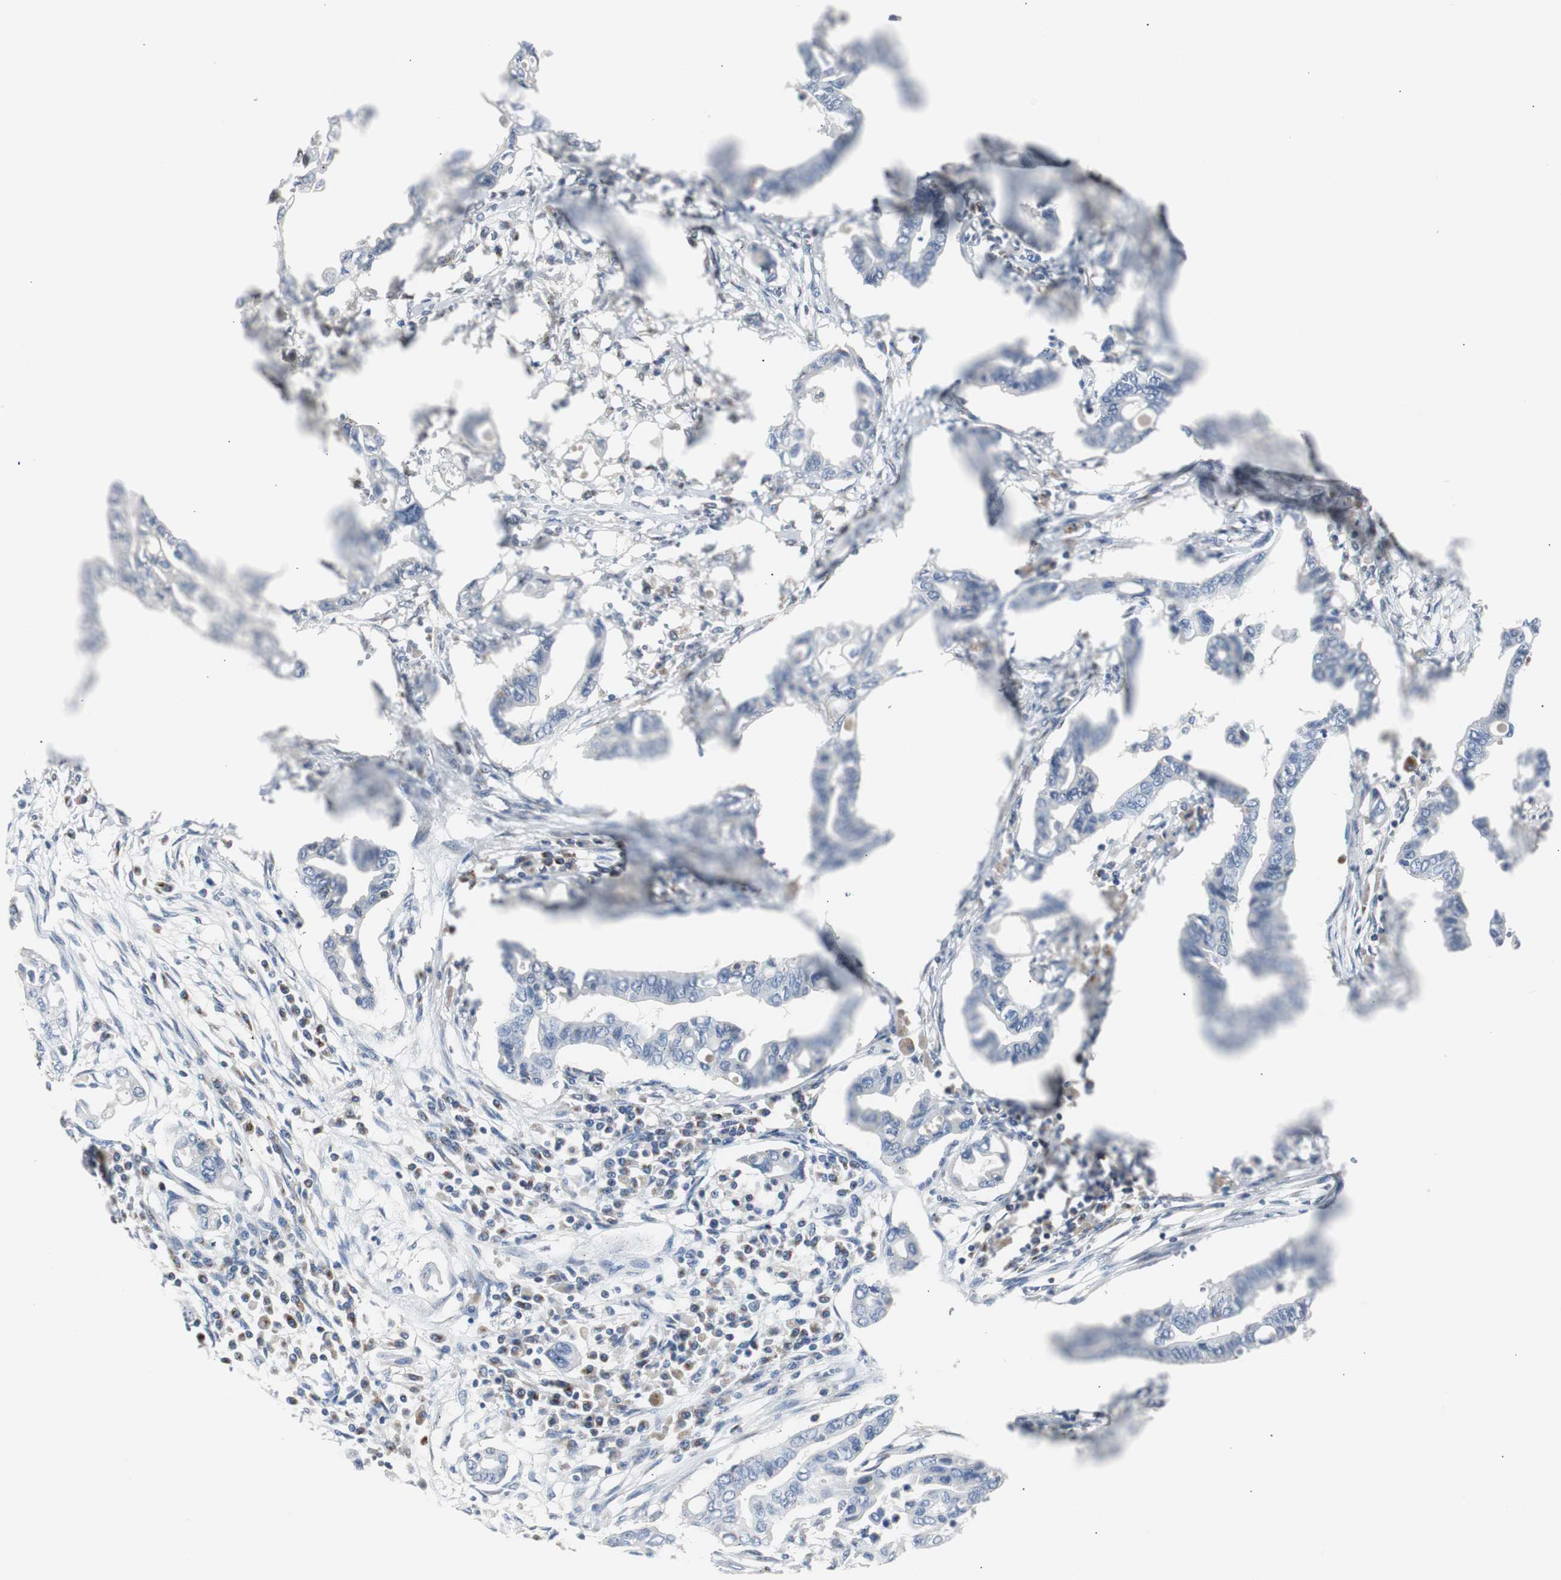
{"staining": {"intensity": "negative", "quantity": "none", "location": "none"}, "tissue": "pancreatic cancer", "cell_type": "Tumor cells", "image_type": "cancer", "snomed": [{"axis": "morphology", "description": "Adenocarcinoma, NOS"}, {"axis": "topography", "description": "Pancreas"}], "caption": "This is an immunohistochemistry (IHC) image of pancreatic cancer. There is no staining in tumor cells.", "gene": "SOX30", "patient": {"sex": "female", "age": 57}}